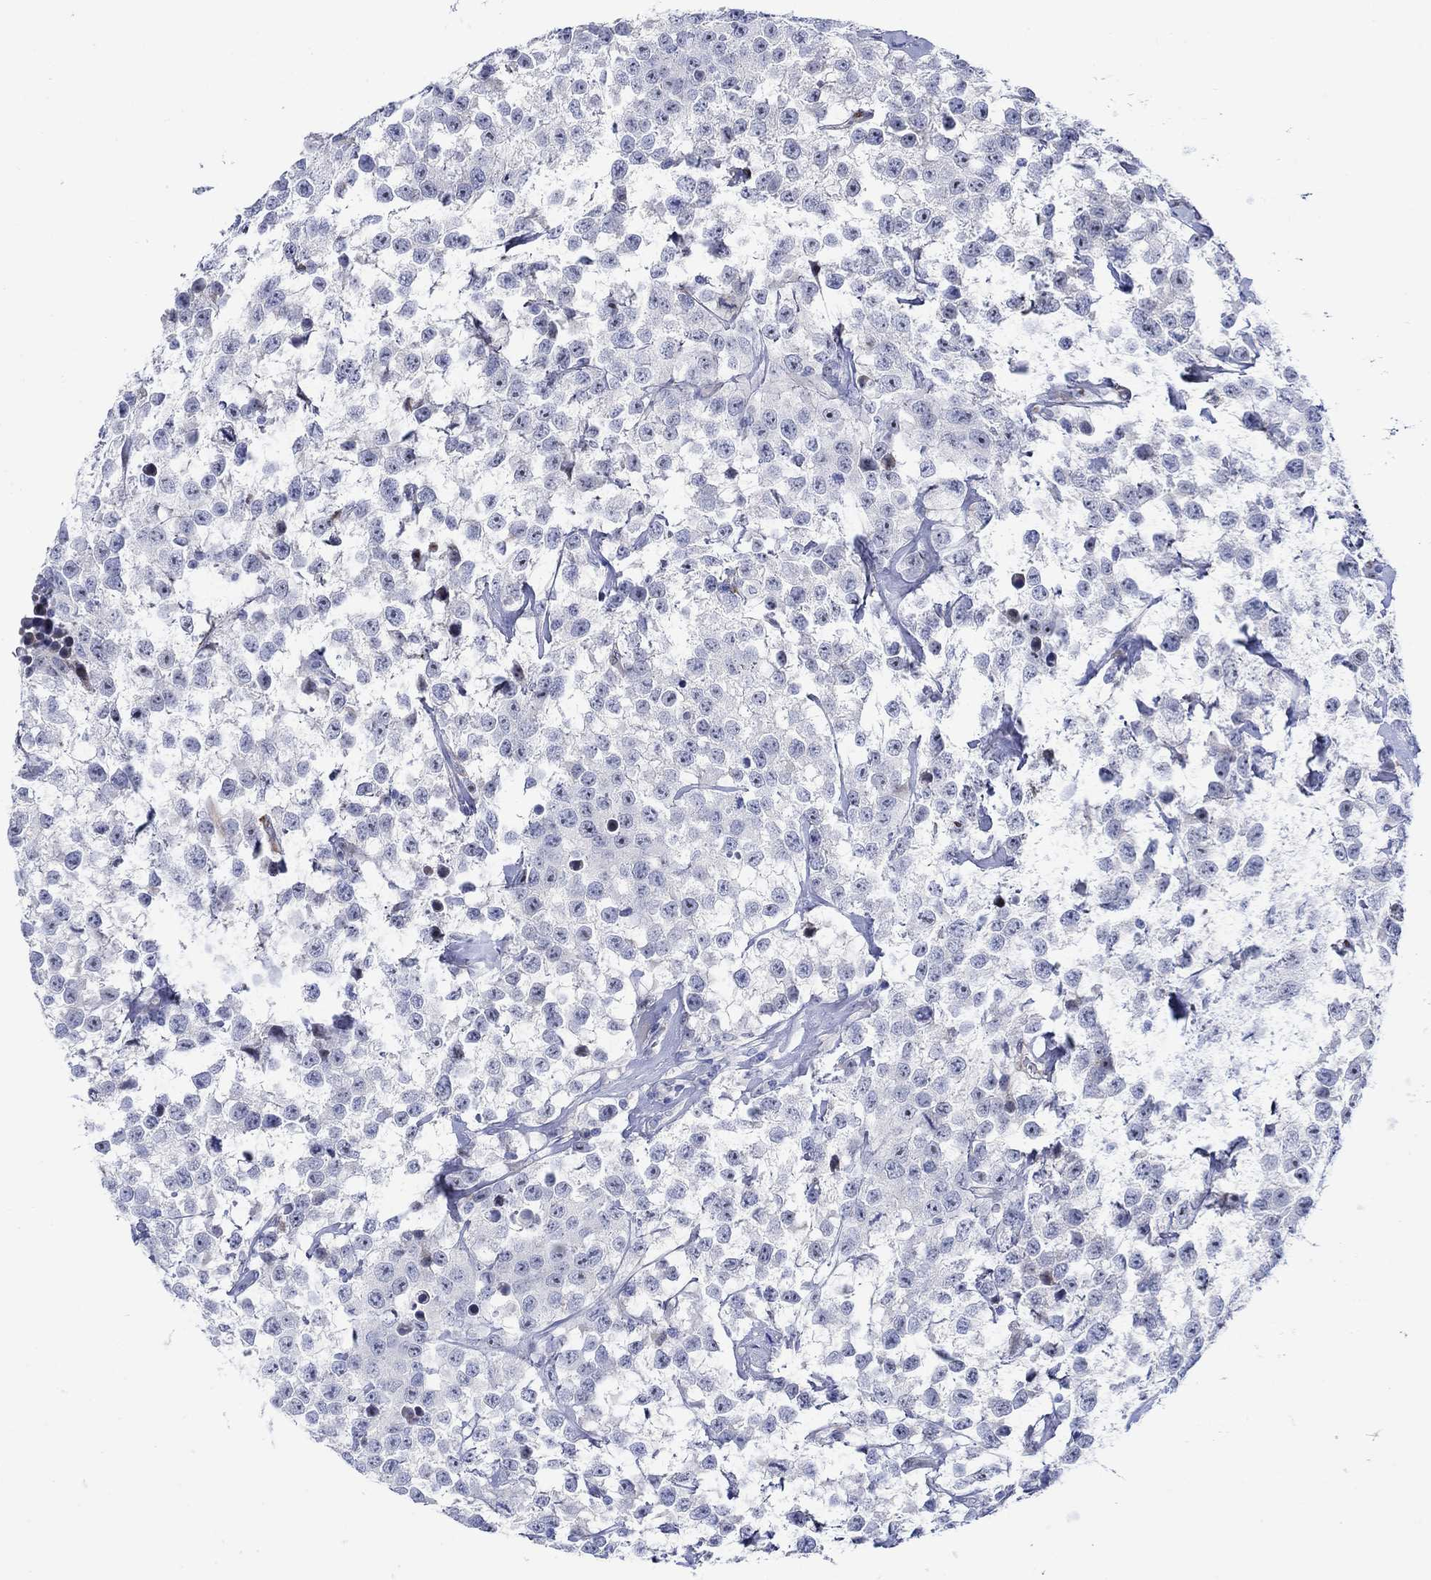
{"staining": {"intensity": "negative", "quantity": "none", "location": "none"}, "tissue": "testis cancer", "cell_type": "Tumor cells", "image_type": "cancer", "snomed": [{"axis": "morphology", "description": "Seminoma, NOS"}, {"axis": "topography", "description": "Testis"}], "caption": "Immunohistochemistry photomicrograph of human testis seminoma stained for a protein (brown), which reveals no positivity in tumor cells. (Brightfield microscopy of DAB (3,3'-diaminobenzidine) immunohistochemistry at high magnification).", "gene": "KSR2", "patient": {"sex": "male", "age": 59}}